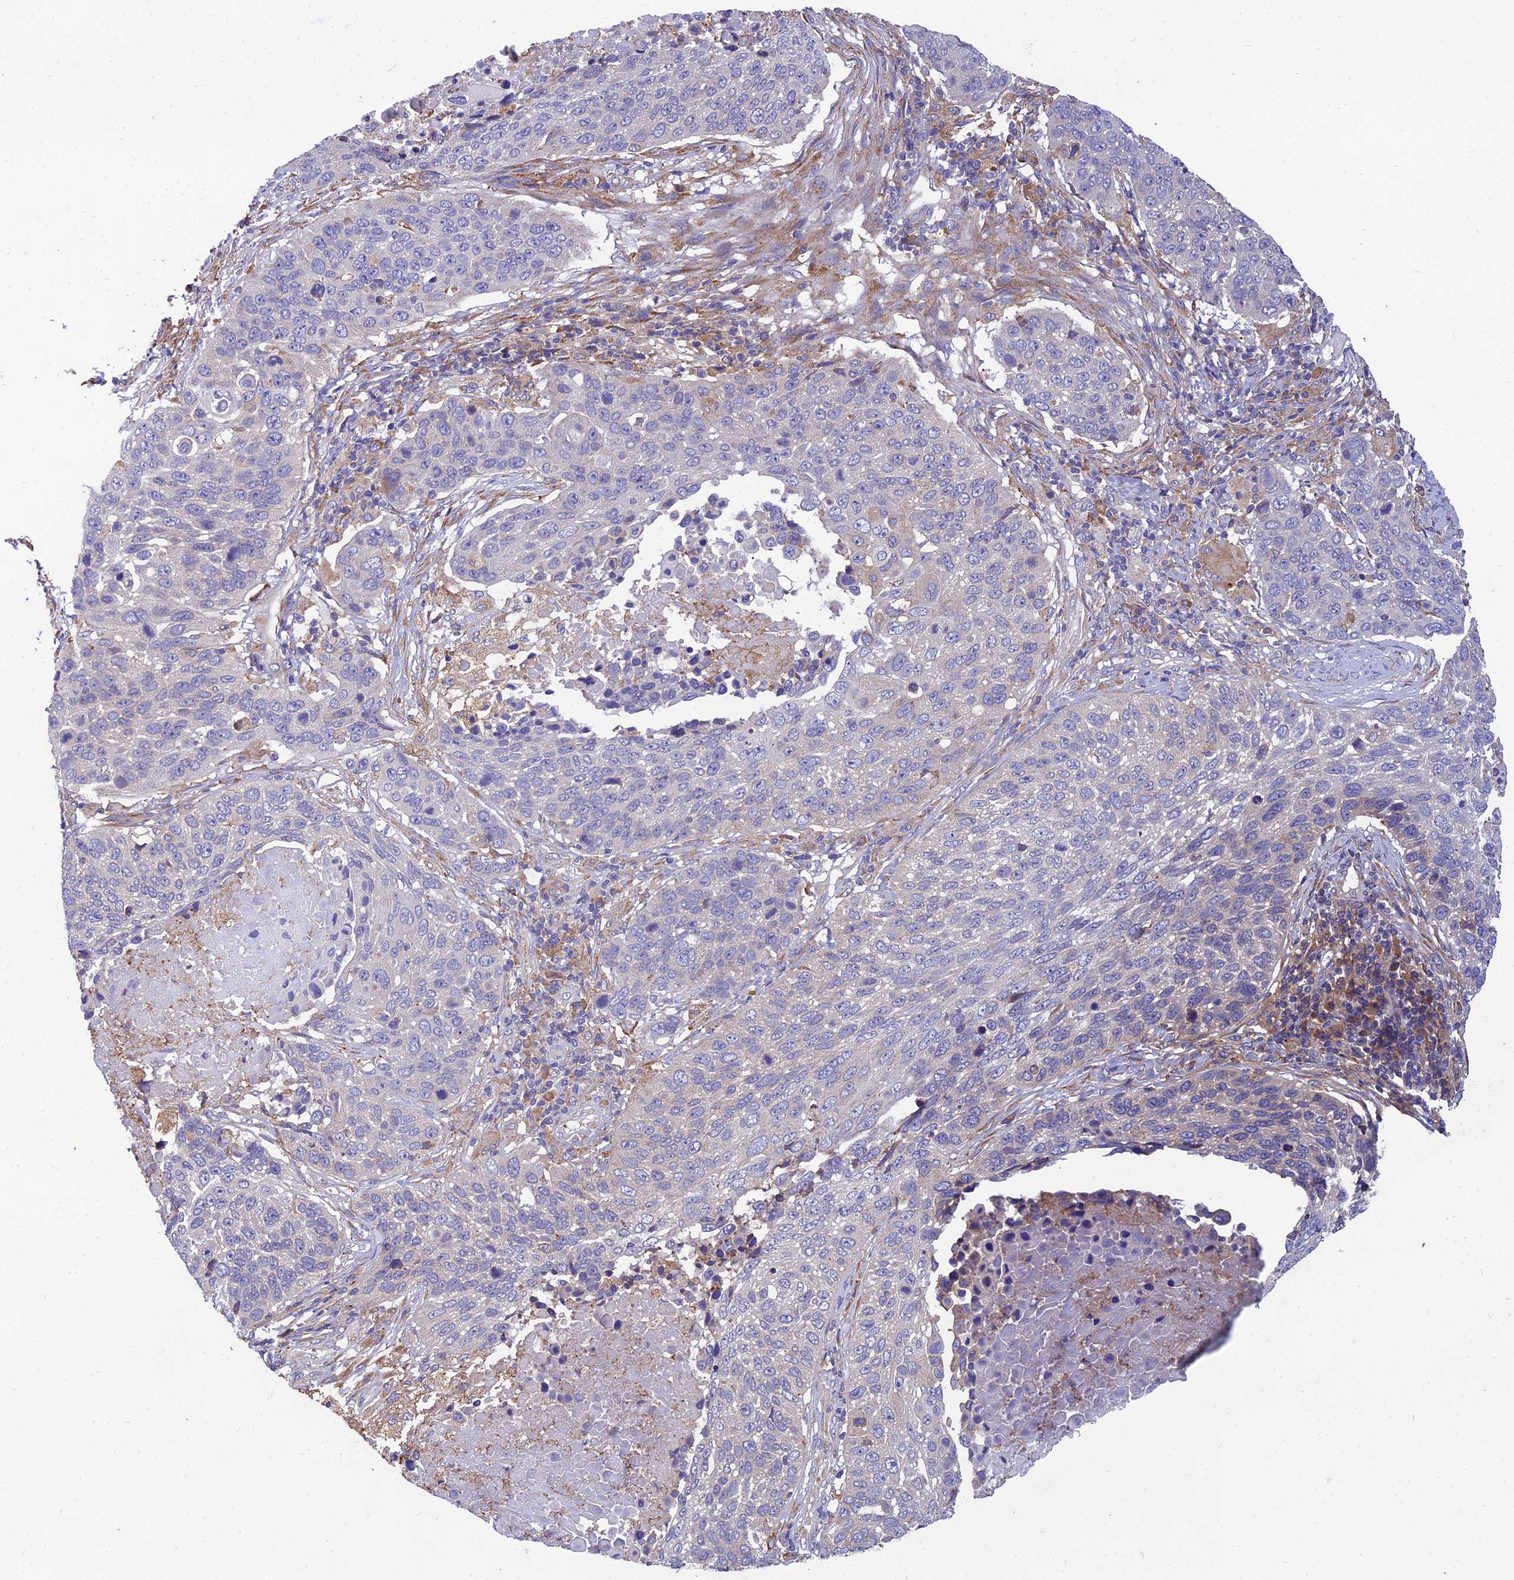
{"staining": {"intensity": "negative", "quantity": "none", "location": "none"}, "tissue": "lung cancer", "cell_type": "Tumor cells", "image_type": "cancer", "snomed": [{"axis": "morphology", "description": "Normal tissue, NOS"}, {"axis": "morphology", "description": "Squamous cell carcinoma, NOS"}, {"axis": "topography", "description": "Lymph node"}, {"axis": "topography", "description": "Lung"}], "caption": "IHC photomicrograph of human lung cancer (squamous cell carcinoma) stained for a protein (brown), which exhibits no expression in tumor cells.", "gene": "UMAD1", "patient": {"sex": "male", "age": 66}}